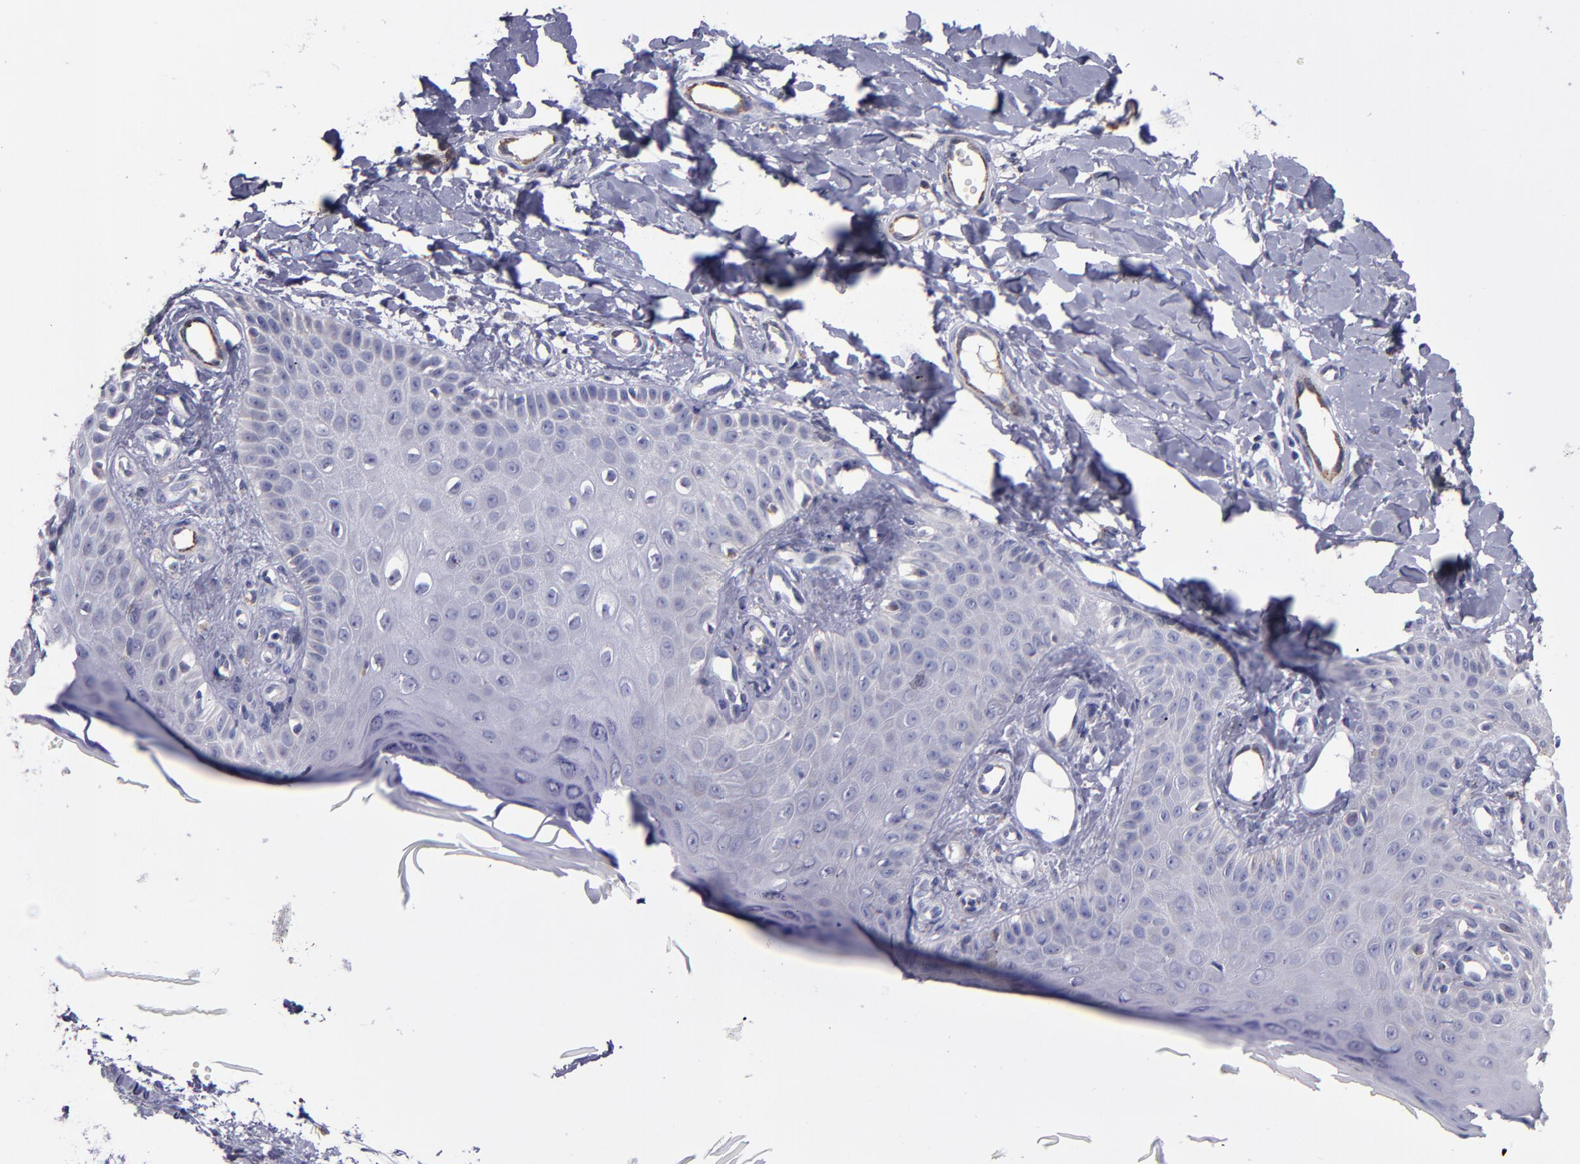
{"staining": {"intensity": "negative", "quantity": "none", "location": "none"}, "tissue": "skin cancer", "cell_type": "Tumor cells", "image_type": "cancer", "snomed": [{"axis": "morphology", "description": "Squamous cell carcinoma, NOS"}, {"axis": "topography", "description": "Skin"}], "caption": "The photomicrograph reveals no significant staining in tumor cells of squamous cell carcinoma (skin). The staining is performed using DAB (3,3'-diaminobenzidine) brown chromogen with nuclei counter-stained in using hematoxylin.", "gene": "SELP", "patient": {"sex": "female", "age": 40}}